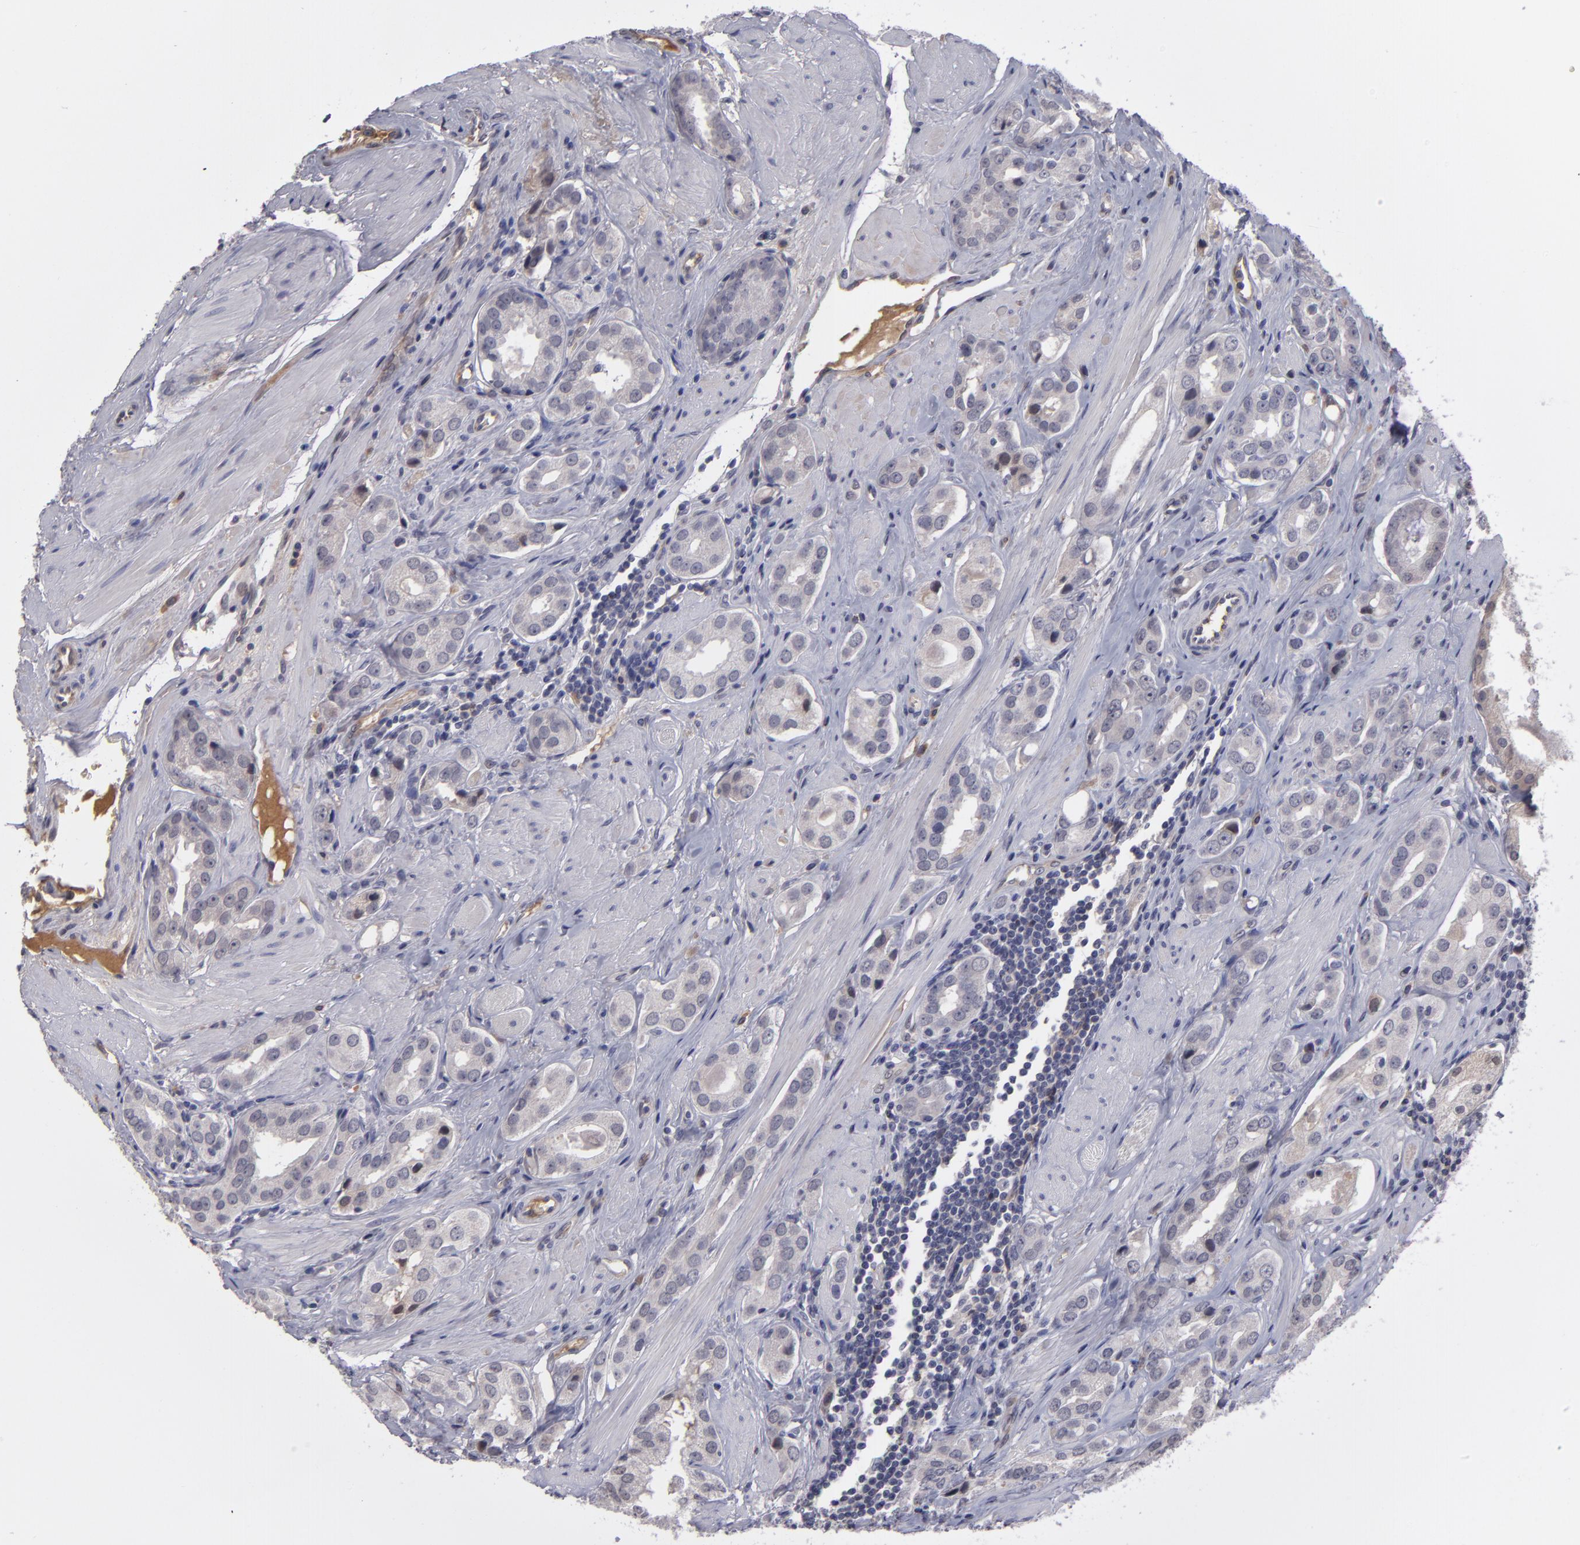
{"staining": {"intensity": "negative", "quantity": "none", "location": "none"}, "tissue": "prostate cancer", "cell_type": "Tumor cells", "image_type": "cancer", "snomed": [{"axis": "morphology", "description": "Adenocarcinoma, Medium grade"}, {"axis": "topography", "description": "Prostate"}], "caption": "IHC of medium-grade adenocarcinoma (prostate) exhibits no staining in tumor cells.", "gene": "ITIH4", "patient": {"sex": "male", "age": 53}}